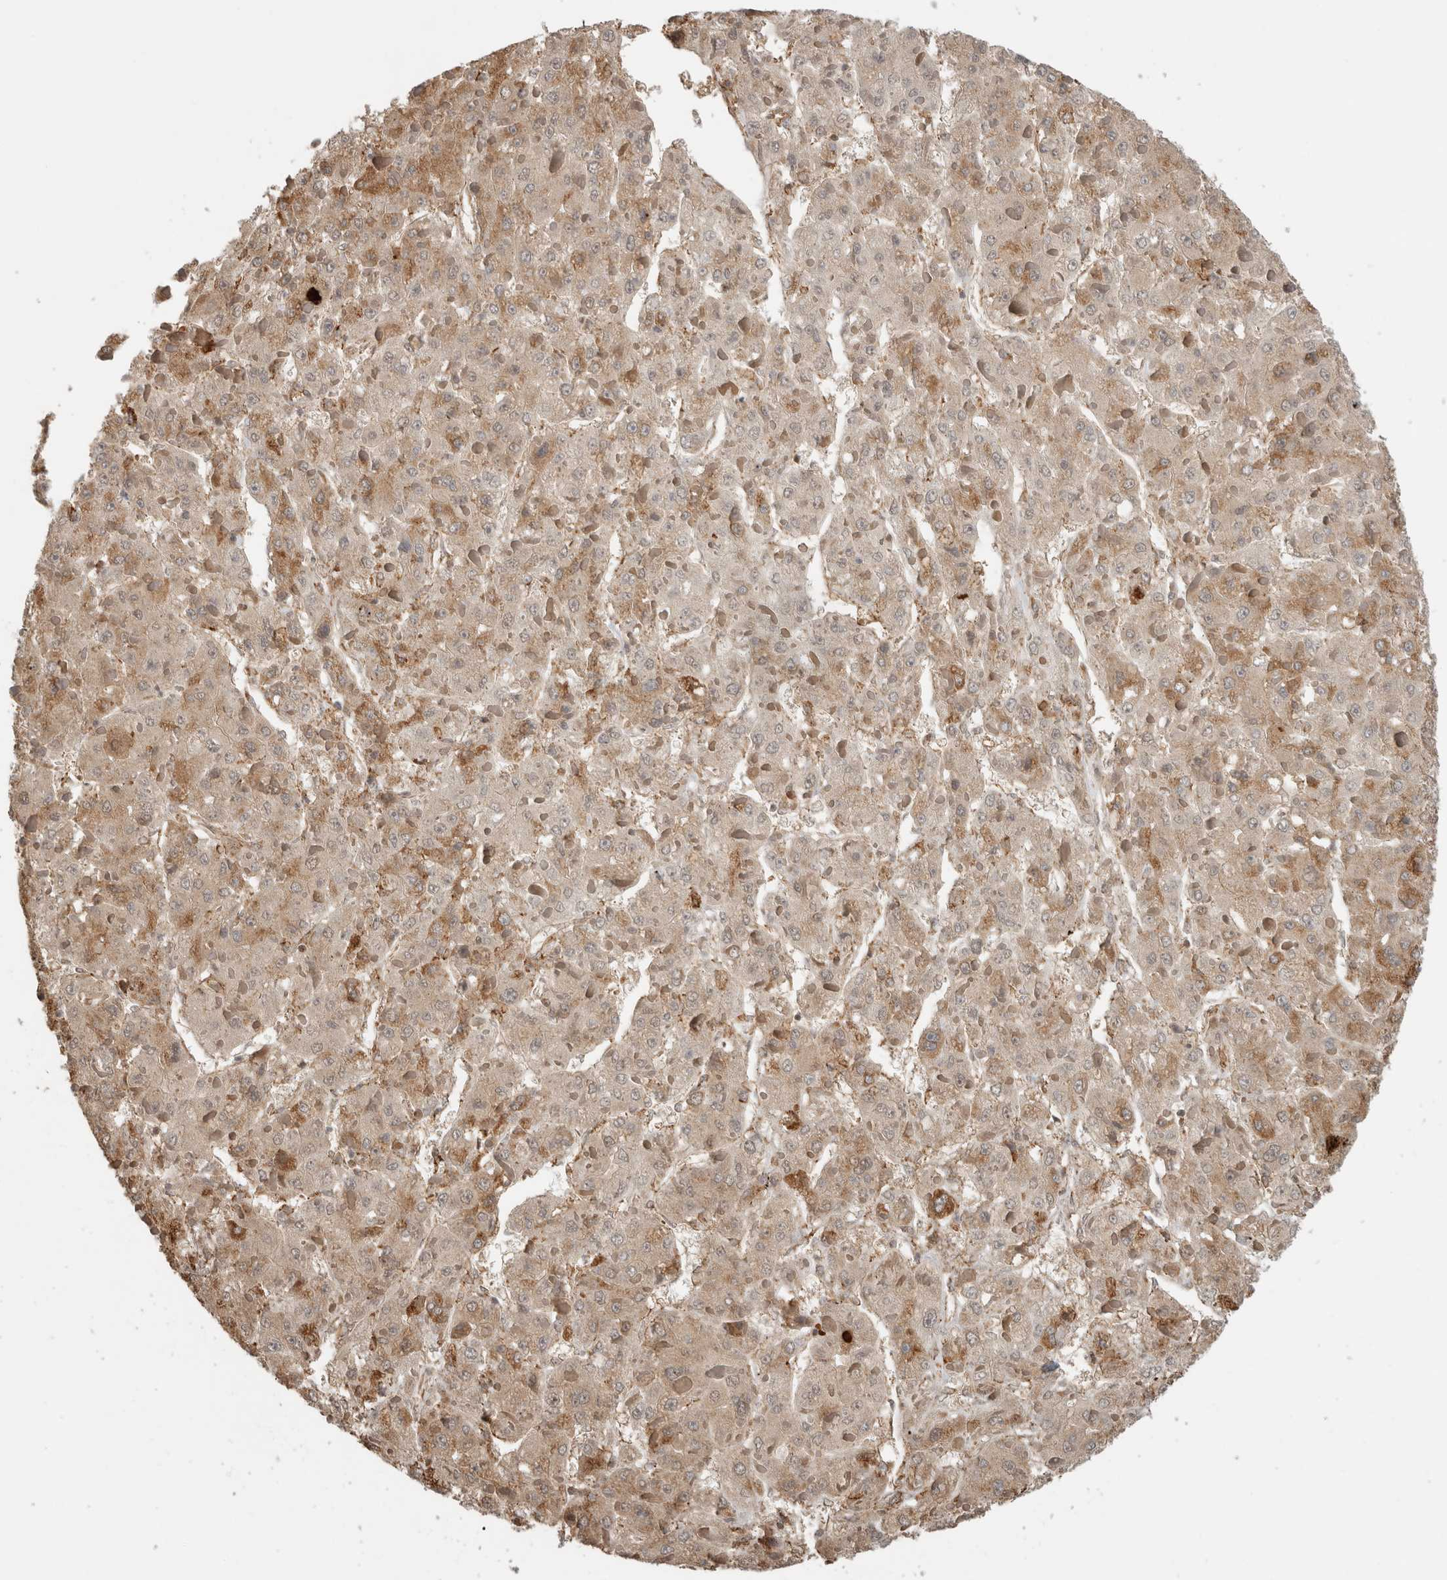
{"staining": {"intensity": "moderate", "quantity": ">75%", "location": "cytoplasmic/membranous"}, "tissue": "liver cancer", "cell_type": "Tumor cells", "image_type": "cancer", "snomed": [{"axis": "morphology", "description": "Carcinoma, Hepatocellular, NOS"}, {"axis": "topography", "description": "Liver"}], "caption": "Immunohistochemical staining of liver hepatocellular carcinoma reveals medium levels of moderate cytoplasmic/membranous protein positivity in about >75% of tumor cells. (DAB (3,3'-diaminobenzidine) IHC, brown staining for protein, blue staining for nuclei).", "gene": "MS4A7", "patient": {"sex": "female", "age": 73}}